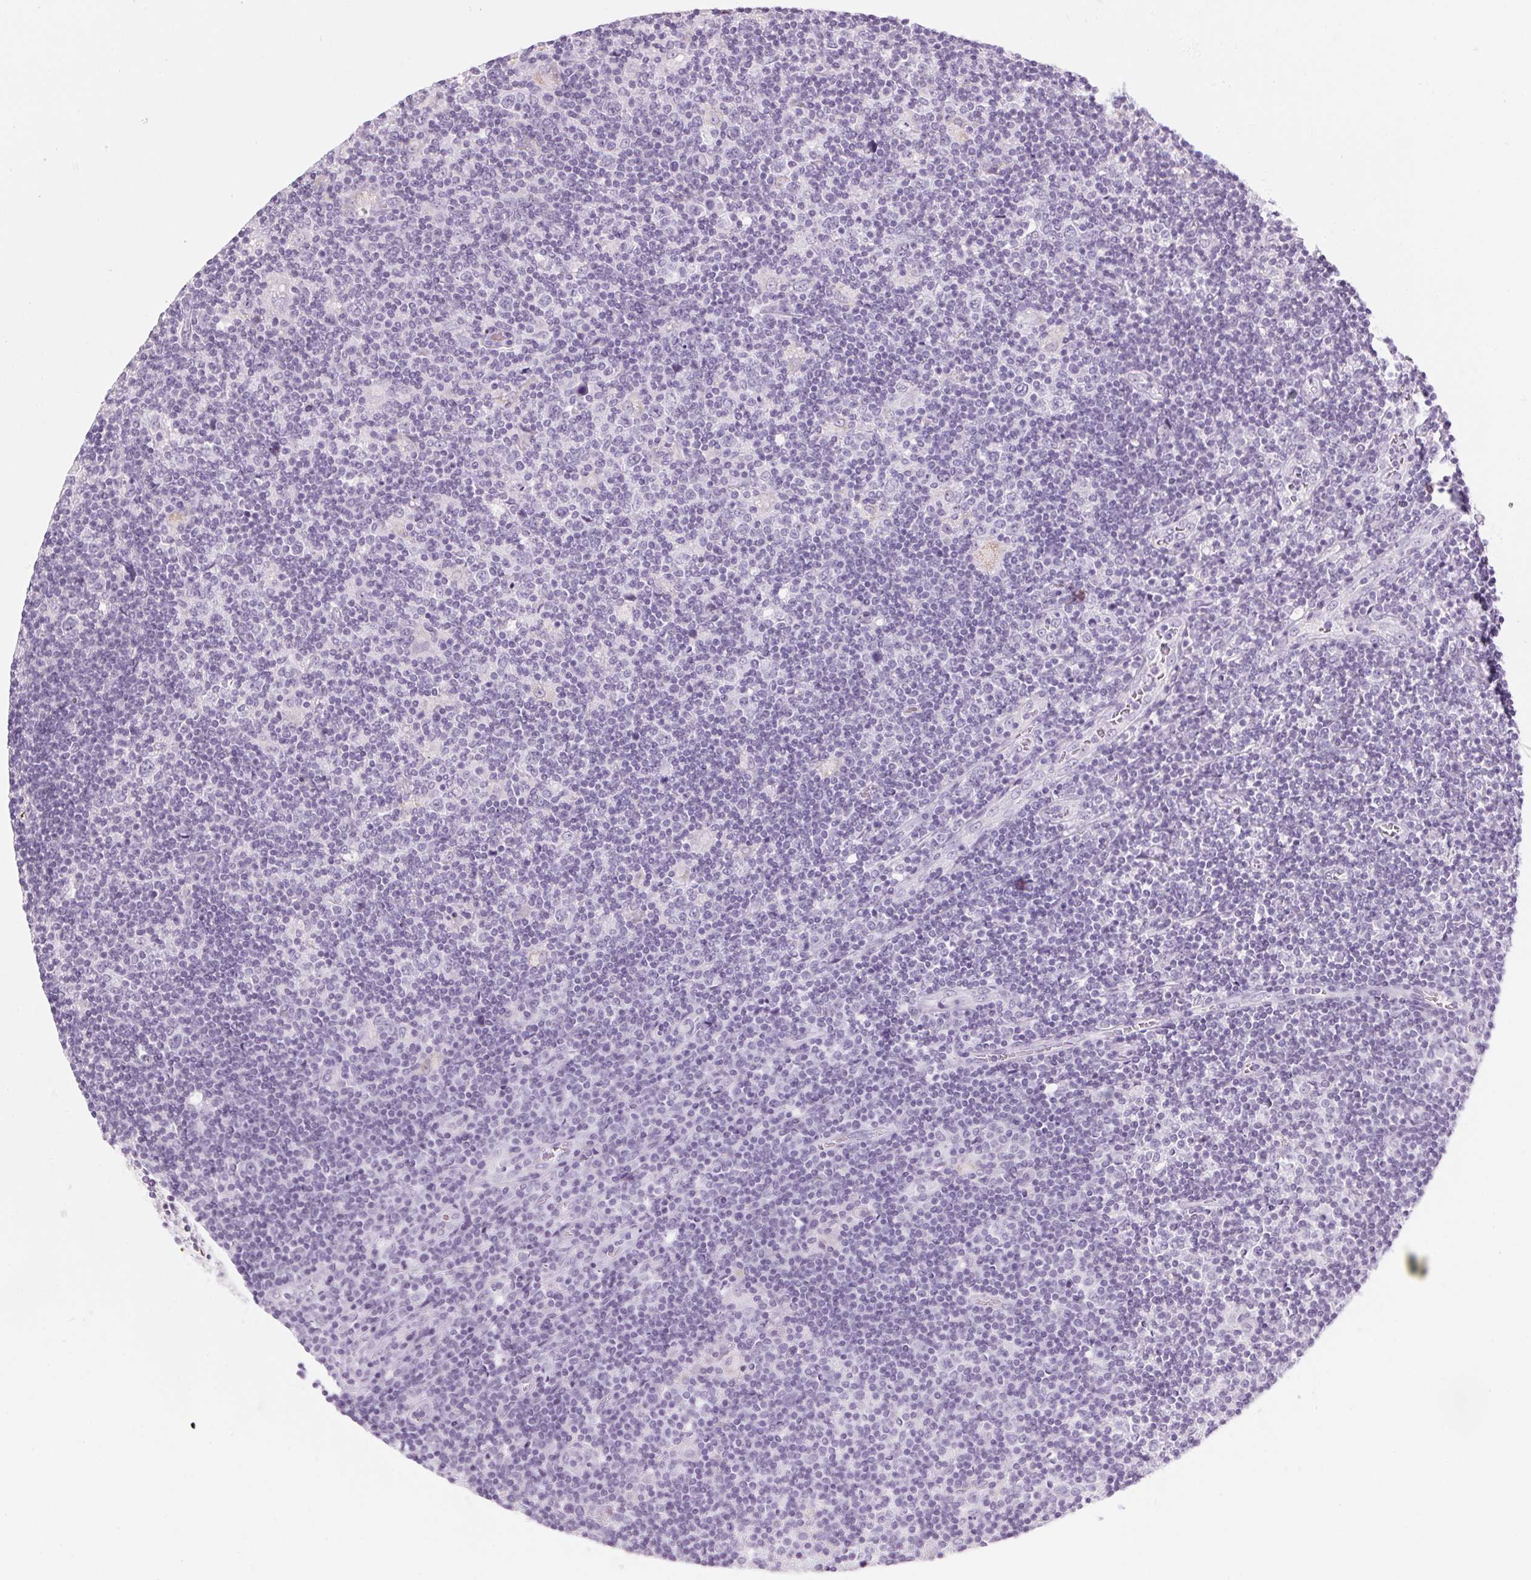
{"staining": {"intensity": "negative", "quantity": "none", "location": "none"}, "tissue": "lymphoma", "cell_type": "Tumor cells", "image_type": "cancer", "snomed": [{"axis": "morphology", "description": "Hodgkin's disease, NOS"}, {"axis": "topography", "description": "Lymph node"}], "caption": "A high-resolution micrograph shows IHC staining of Hodgkin's disease, which exhibits no significant positivity in tumor cells.", "gene": "RPTN", "patient": {"sex": "male", "age": 40}}